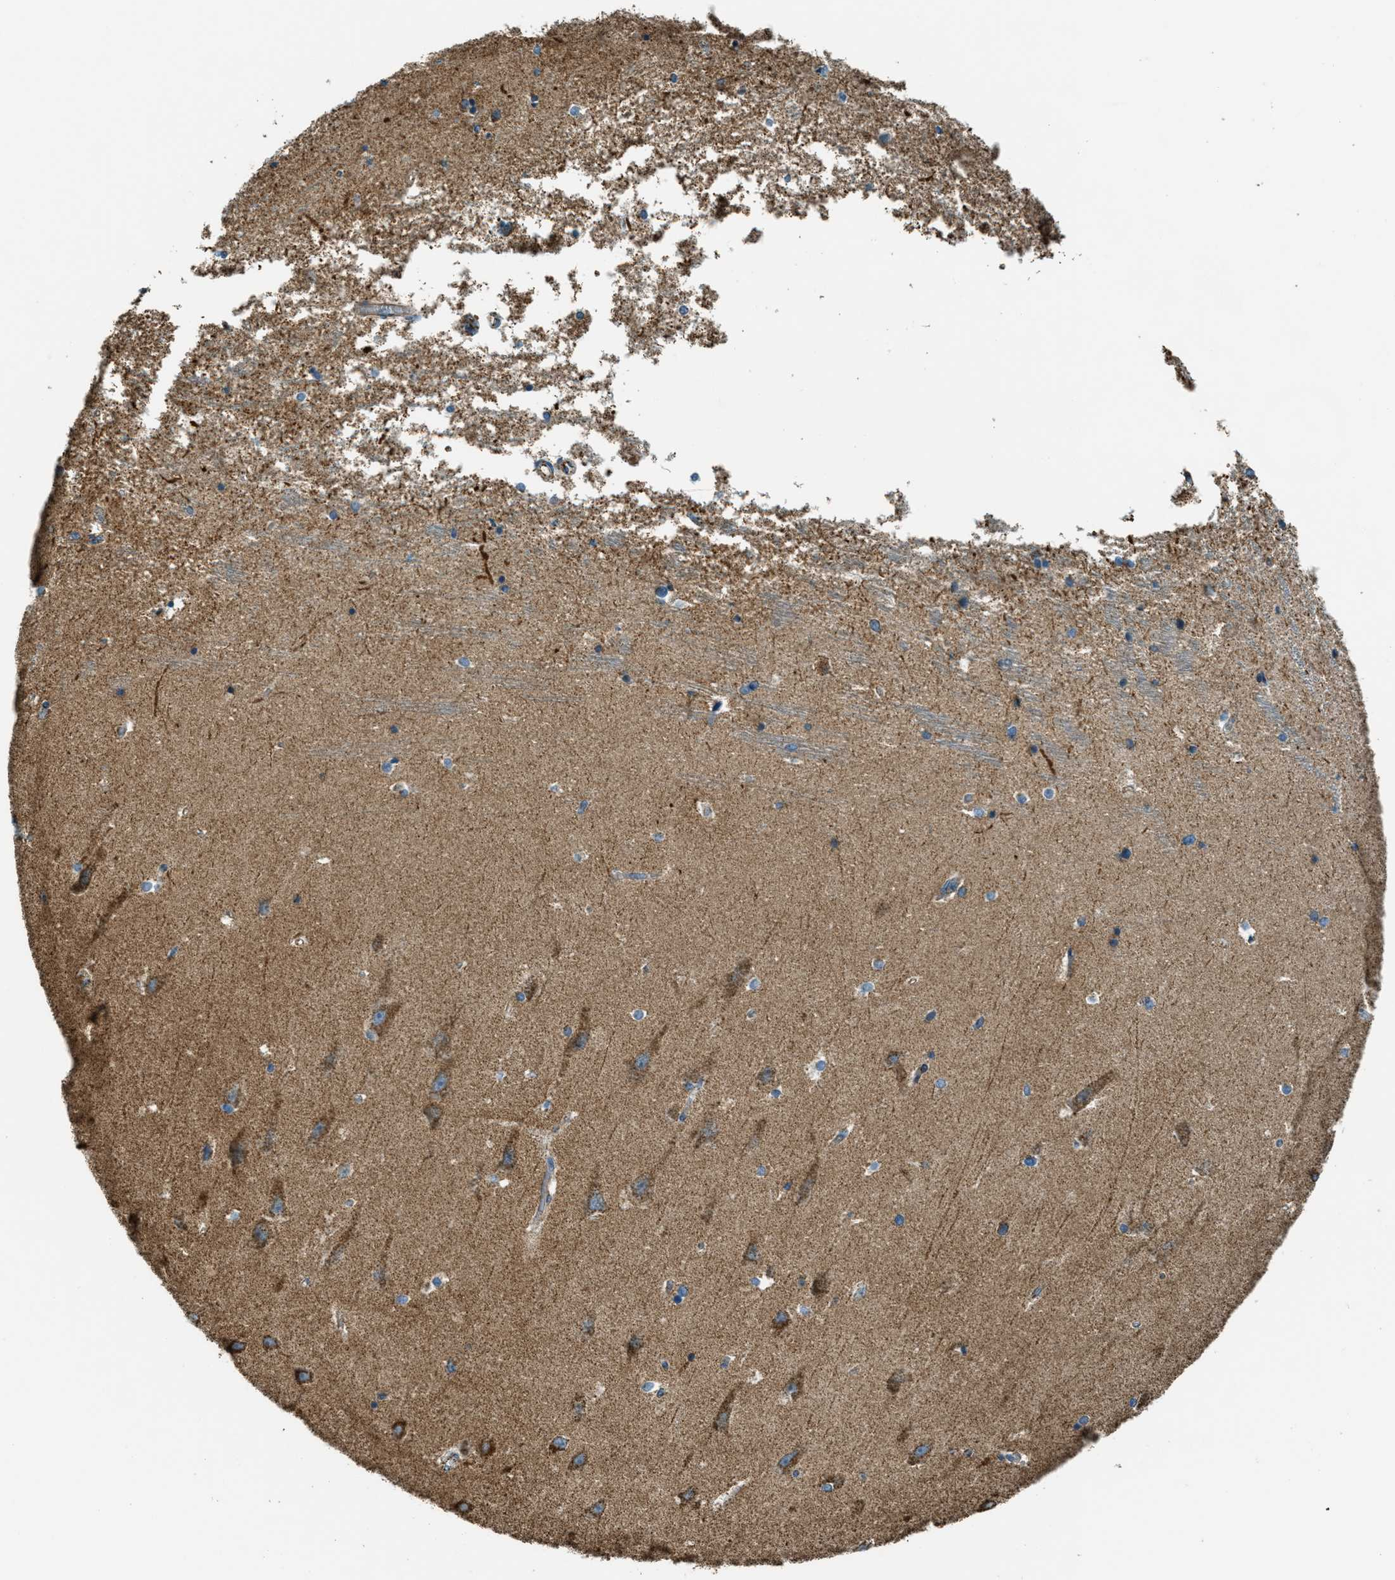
{"staining": {"intensity": "moderate", "quantity": "<25%", "location": "cytoplasmic/membranous"}, "tissue": "hippocampus", "cell_type": "Glial cells", "image_type": "normal", "snomed": [{"axis": "morphology", "description": "Normal tissue, NOS"}, {"axis": "topography", "description": "Hippocampus"}], "caption": "This is an image of immunohistochemistry (IHC) staining of normal hippocampus, which shows moderate positivity in the cytoplasmic/membranous of glial cells.", "gene": "CHST15", "patient": {"sex": "male", "age": 45}}